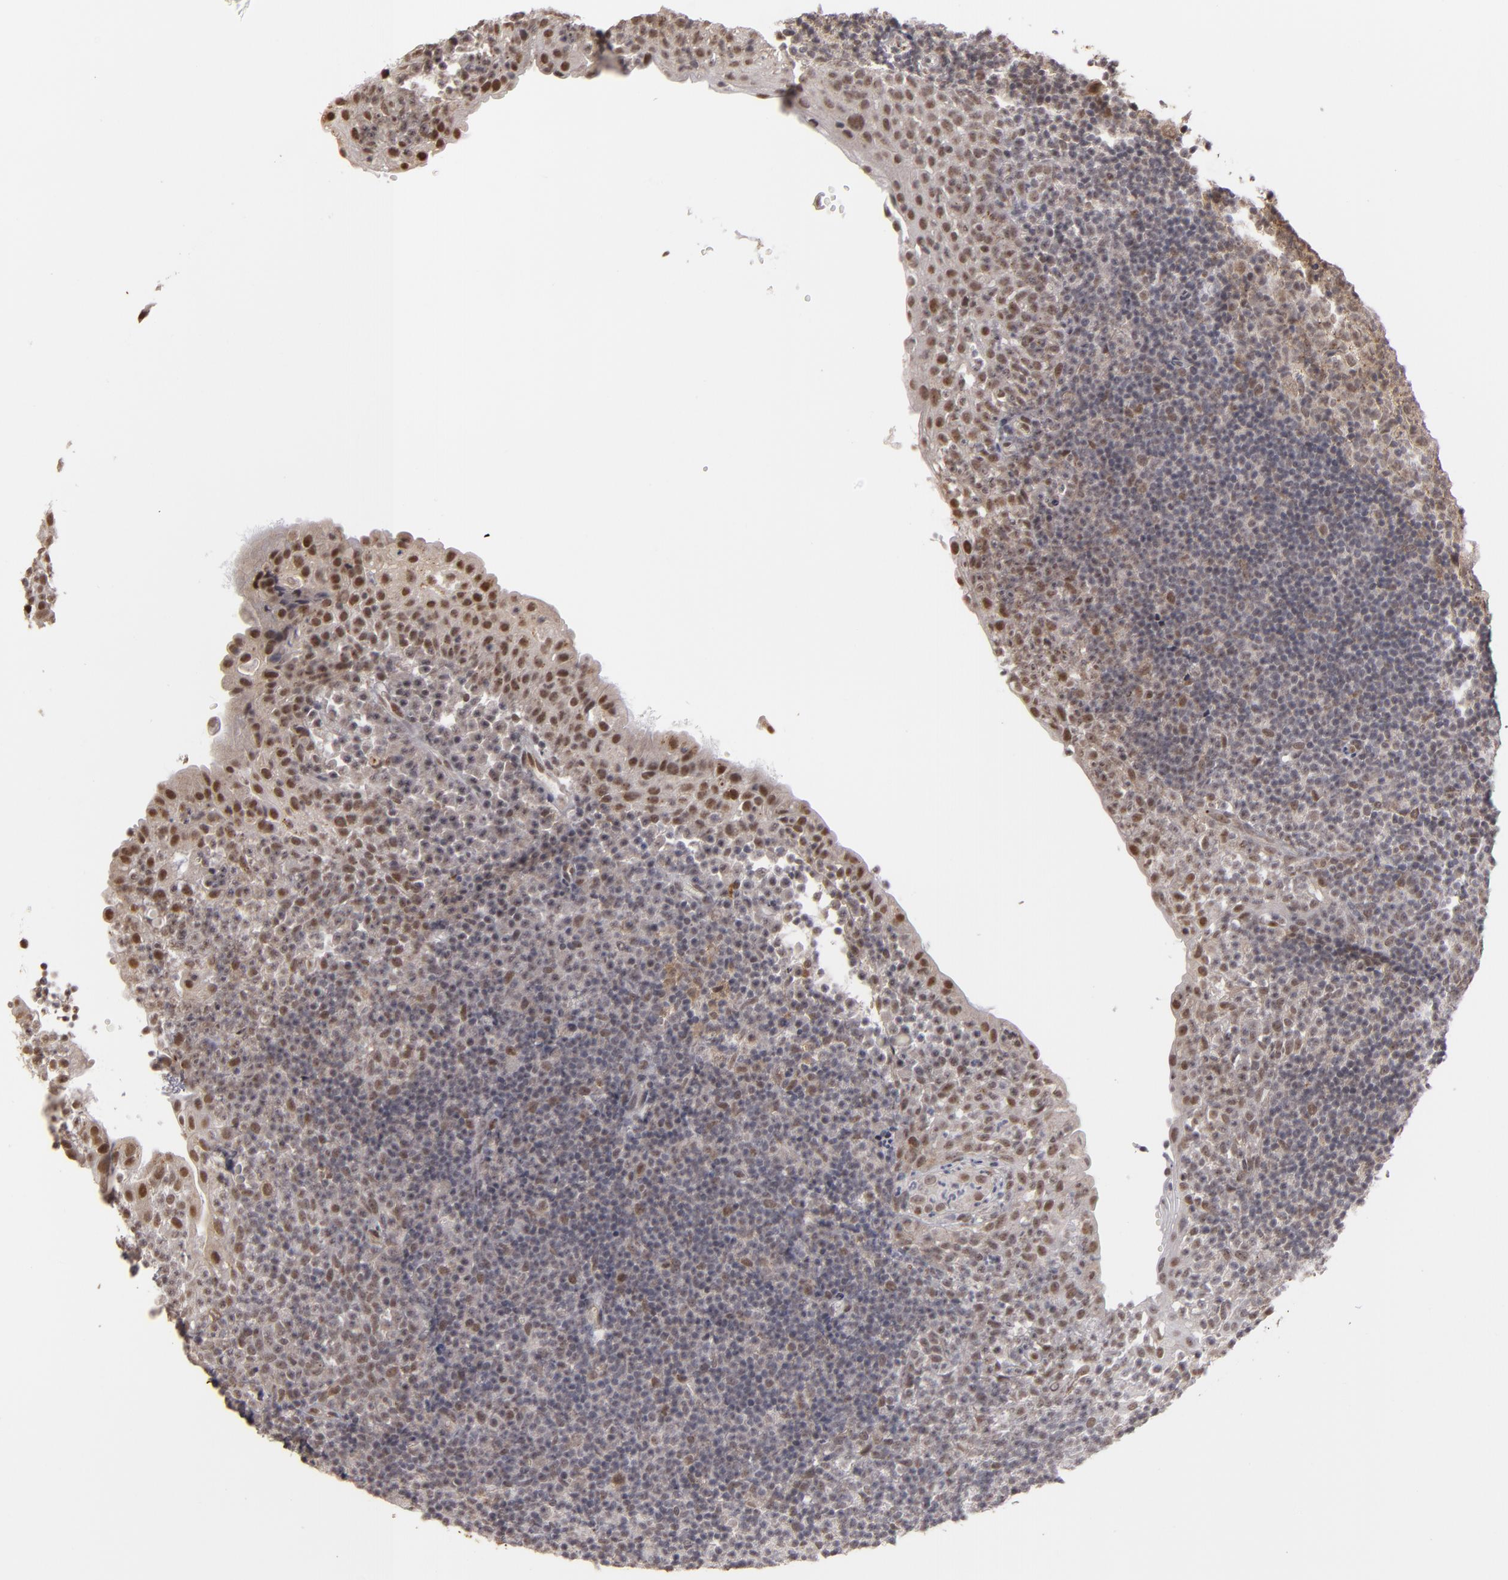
{"staining": {"intensity": "moderate", "quantity": ">75%", "location": "nuclear"}, "tissue": "tonsil", "cell_type": "Germinal center cells", "image_type": "normal", "snomed": [{"axis": "morphology", "description": "Normal tissue, NOS"}, {"axis": "topography", "description": "Tonsil"}], "caption": "Moderate nuclear positivity is seen in about >75% of germinal center cells in benign tonsil. The staining is performed using DAB brown chromogen to label protein expression. The nuclei are counter-stained blue using hematoxylin.", "gene": "ZNF75A", "patient": {"sex": "female", "age": 40}}